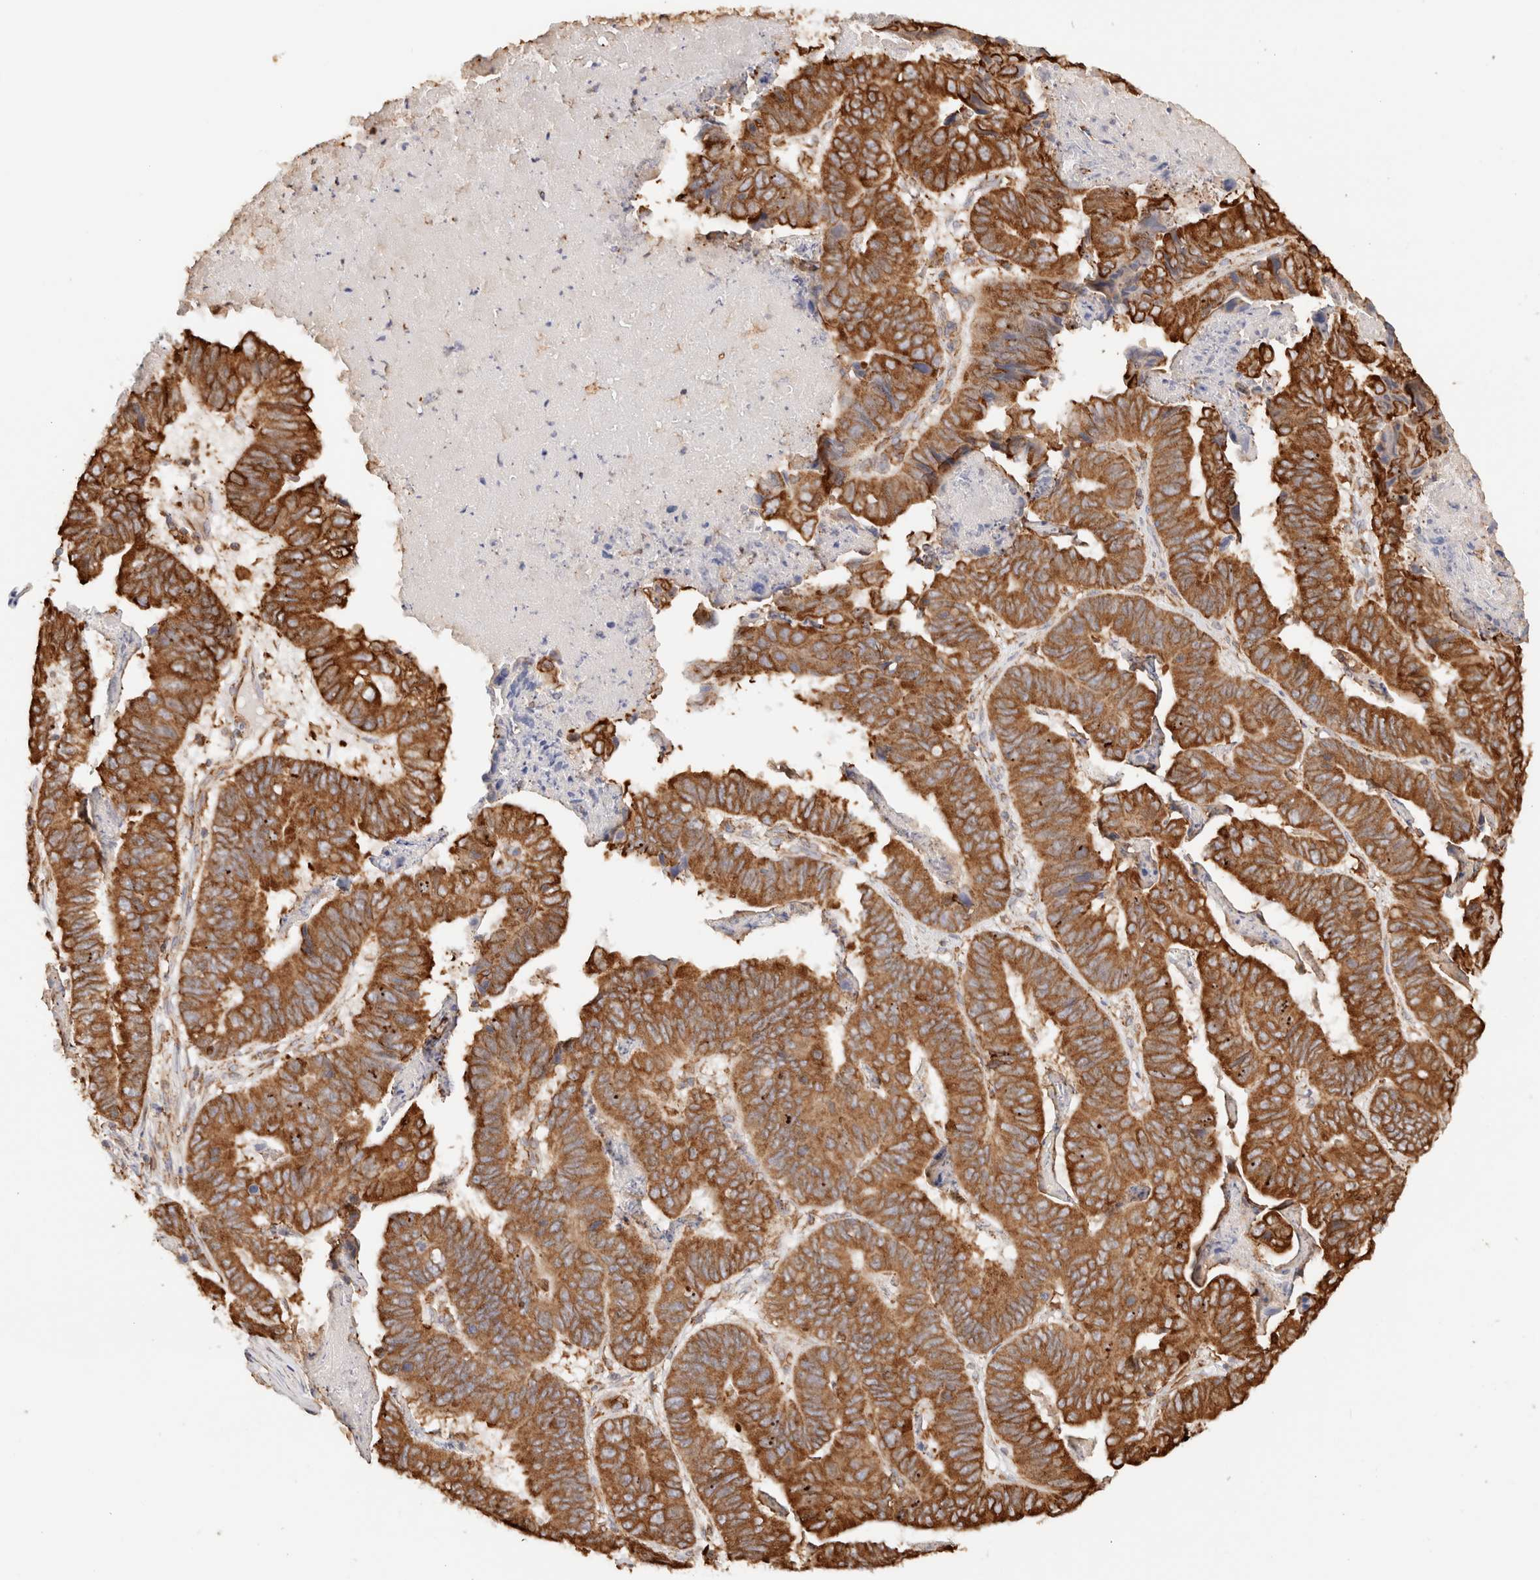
{"staining": {"intensity": "strong", "quantity": ">75%", "location": "cytoplasmic/membranous"}, "tissue": "stomach cancer", "cell_type": "Tumor cells", "image_type": "cancer", "snomed": [{"axis": "morphology", "description": "Adenocarcinoma, NOS"}, {"axis": "topography", "description": "Stomach, lower"}], "caption": "Immunohistochemistry photomicrograph of stomach adenocarcinoma stained for a protein (brown), which displays high levels of strong cytoplasmic/membranous positivity in approximately >75% of tumor cells.", "gene": "FER", "patient": {"sex": "male", "age": 77}}